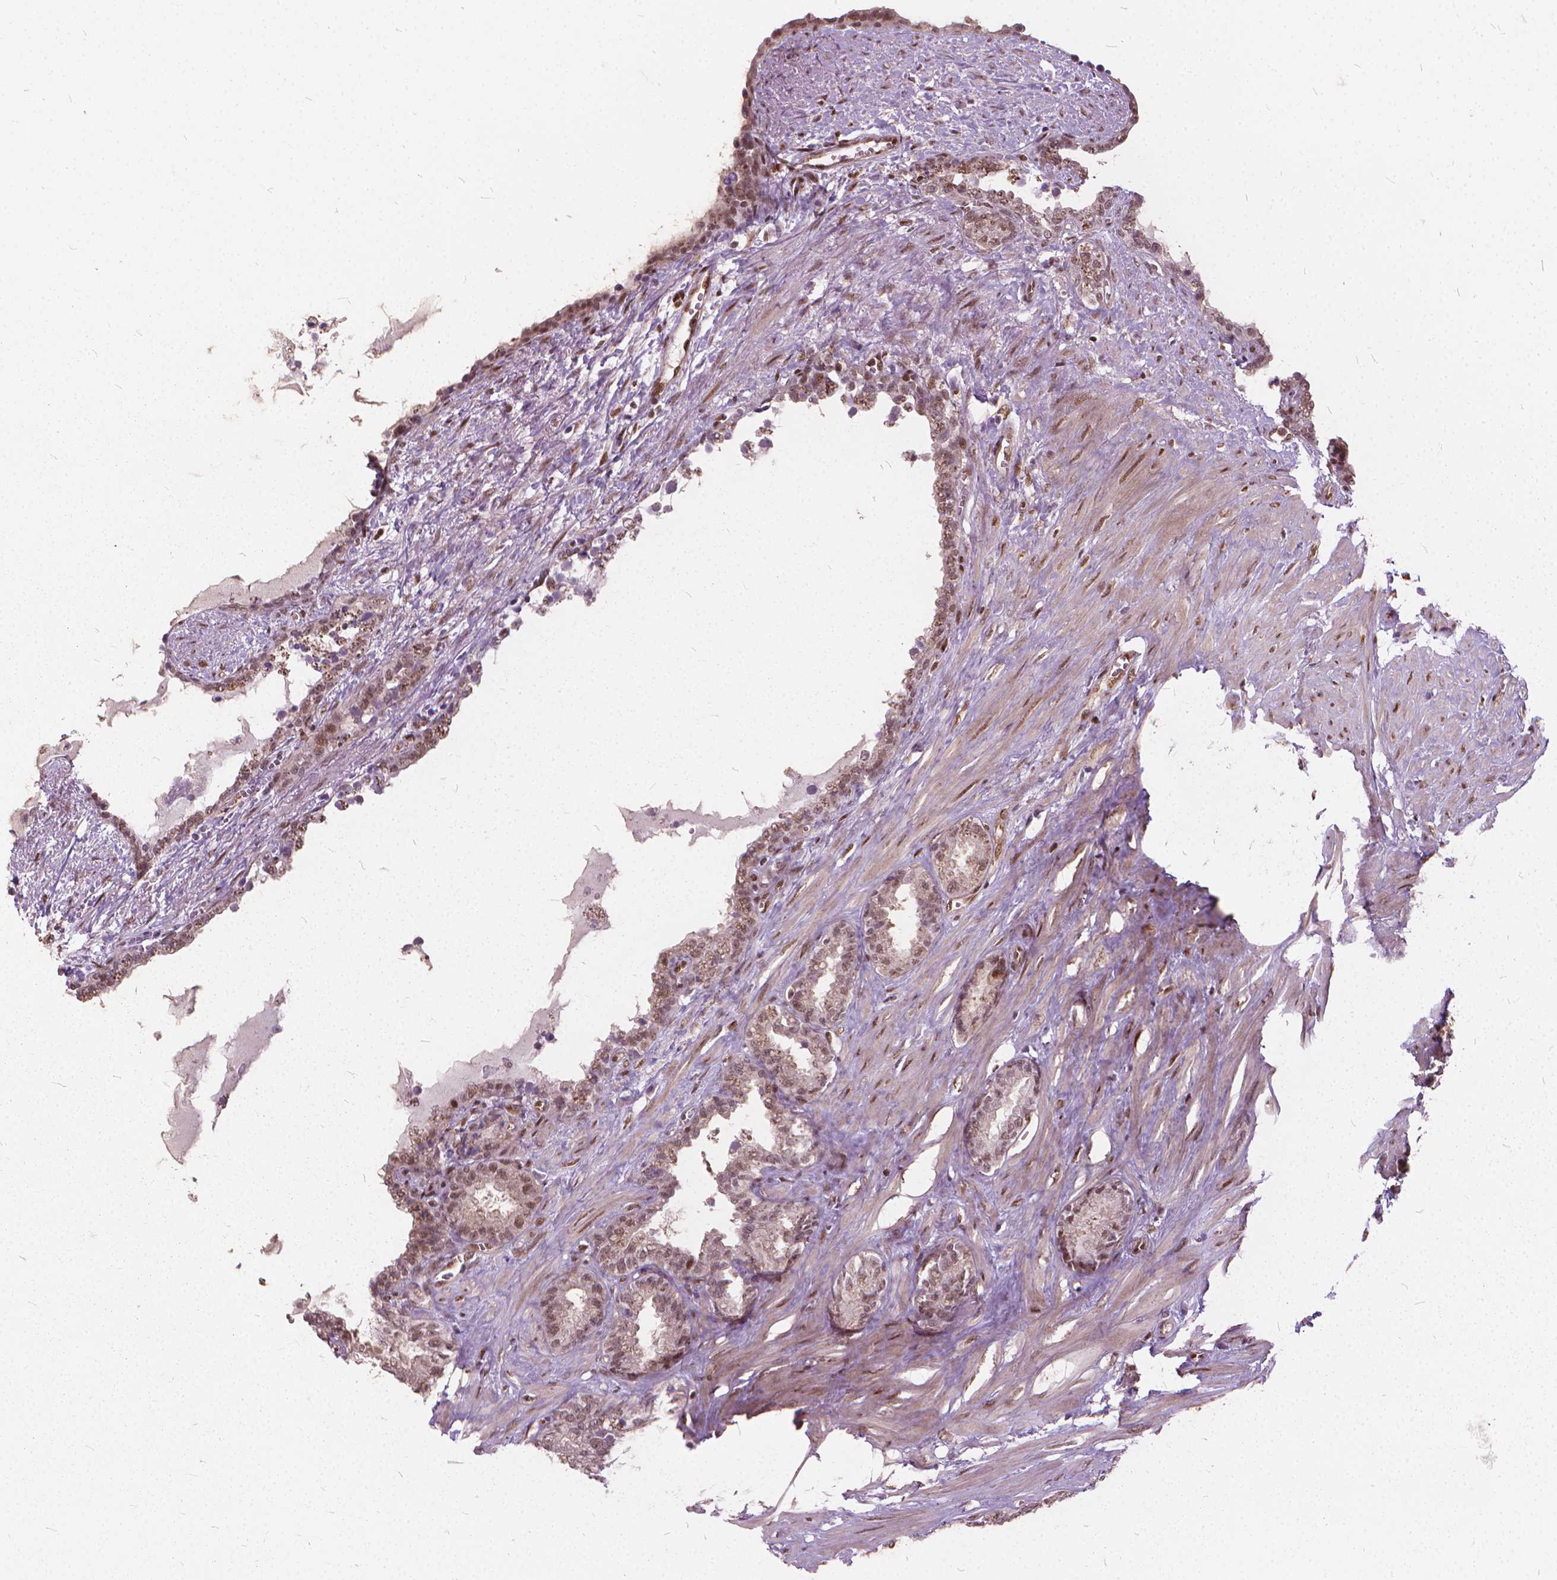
{"staining": {"intensity": "moderate", "quantity": ">75%", "location": "nuclear"}, "tissue": "seminal vesicle", "cell_type": "Glandular cells", "image_type": "normal", "snomed": [{"axis": "morphology", "description": "Normal tissue, NOS"}, {"axis": "morphology", "description": "Urothelial carcinoma, NOS"}, {"axis": "topography", "description": "Urinary bladder"}, {"axis": "topography", "description": "Seminal veicle"}], "caption": "Glandular cells reveal moderate nuclear staining in about >75% of cells in normal seminal vesicle. The protein is shown in brown color, while the nuclei are stained blue.", "gene": "STAT5B", "patient": {"sex": "male", "age": 76}}